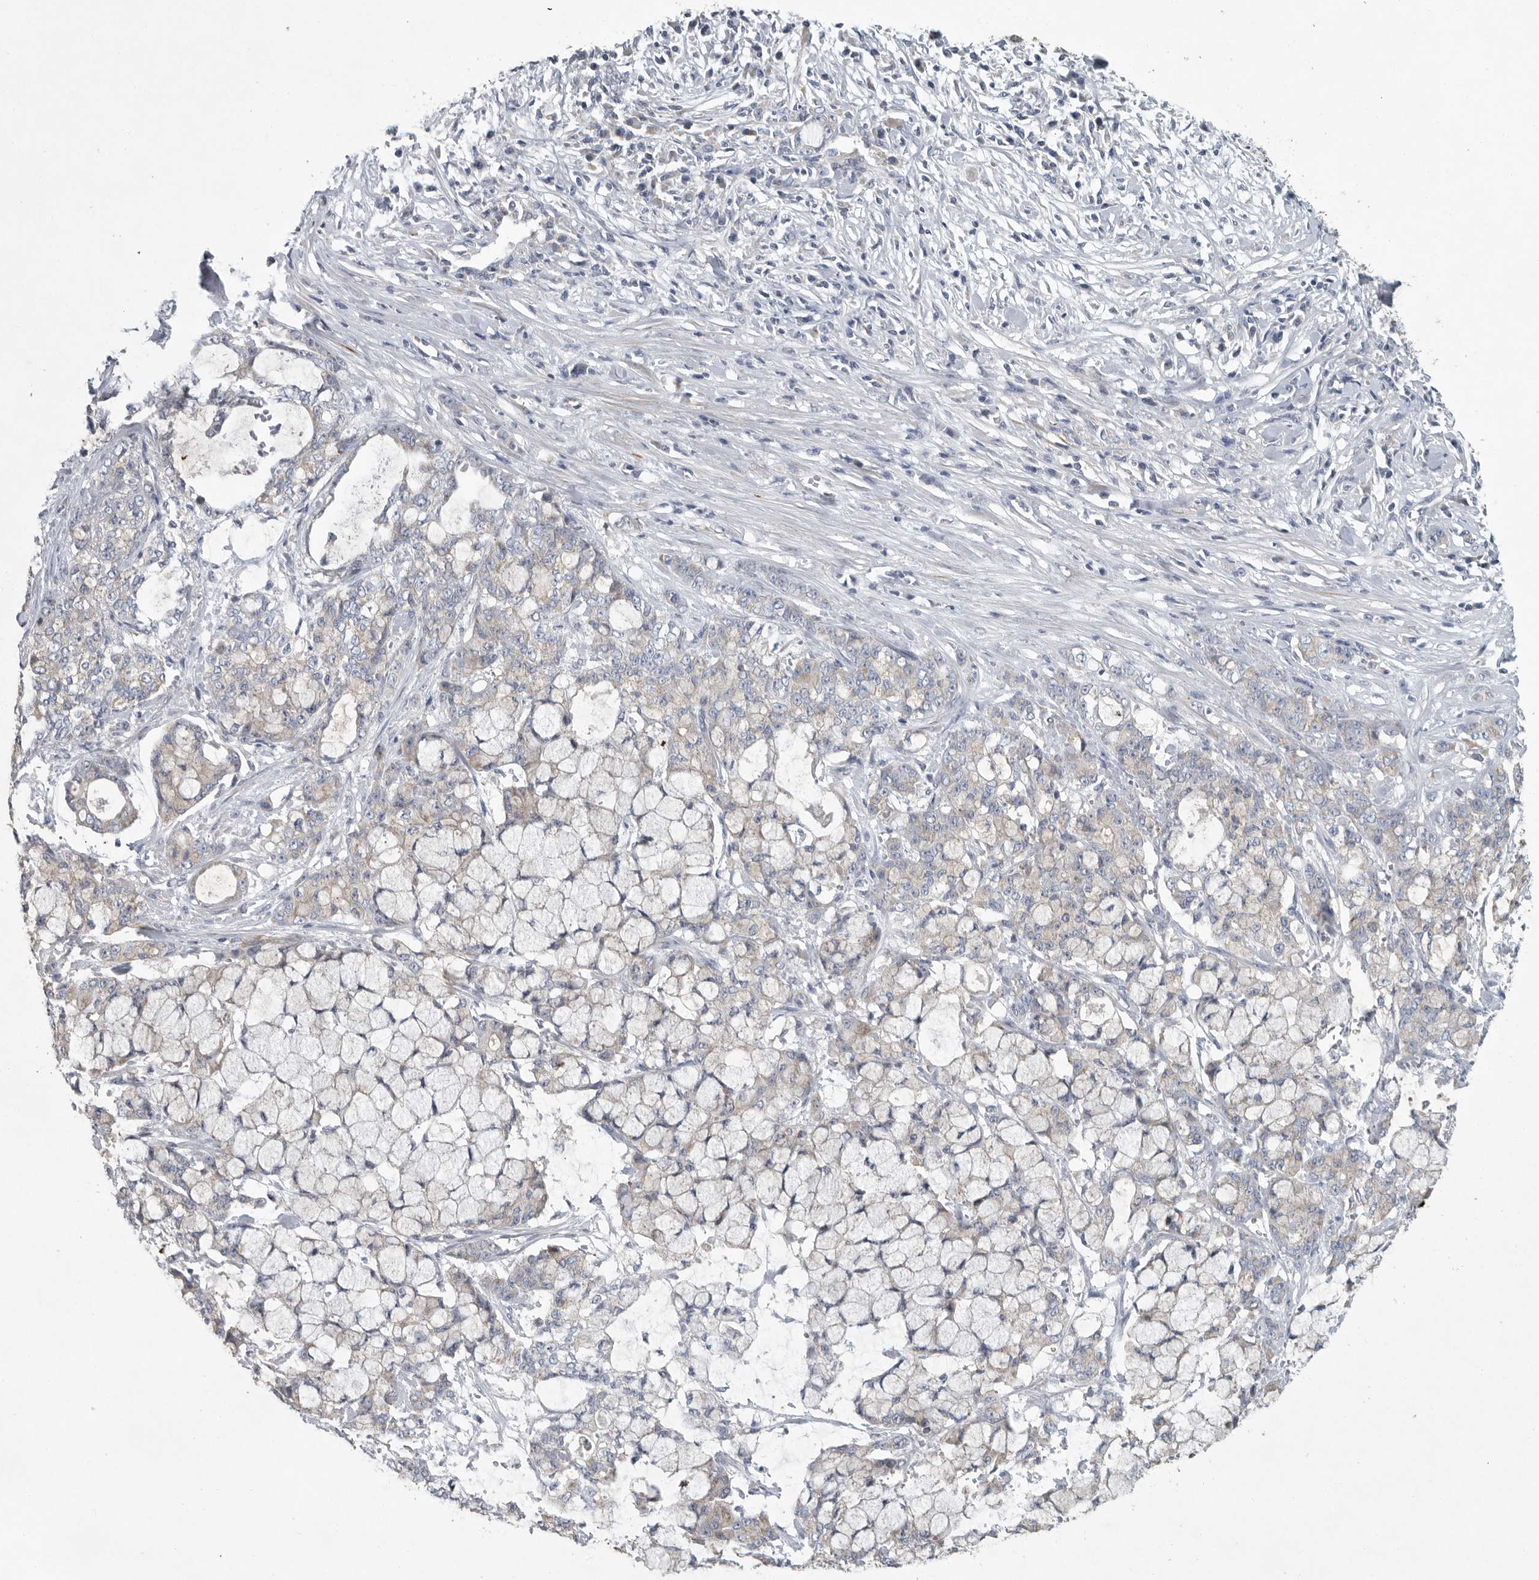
{"staining": {"intensity": "weak", "quantity": "<25%", "location": "cytoplasmic/membranous"}, "tissue": "pancreatic cancer", "cell_type": "Tumor cells", "image_type": "cancer", "snomed": [{"axis": "morphology", "description": "Adenocarcinoma, NOS"}, {"axis": "topography", "description": "Pancreas"}], "caption": "This photomicrograph is of adenocarcinoma (pancreatic) stained with IHC to label a protein in brown with the nuclei are counter-stained blue. There is no staining in tumor cells.", "gene": "MPP3", "patient": {"sex": "female", "age": 73}}